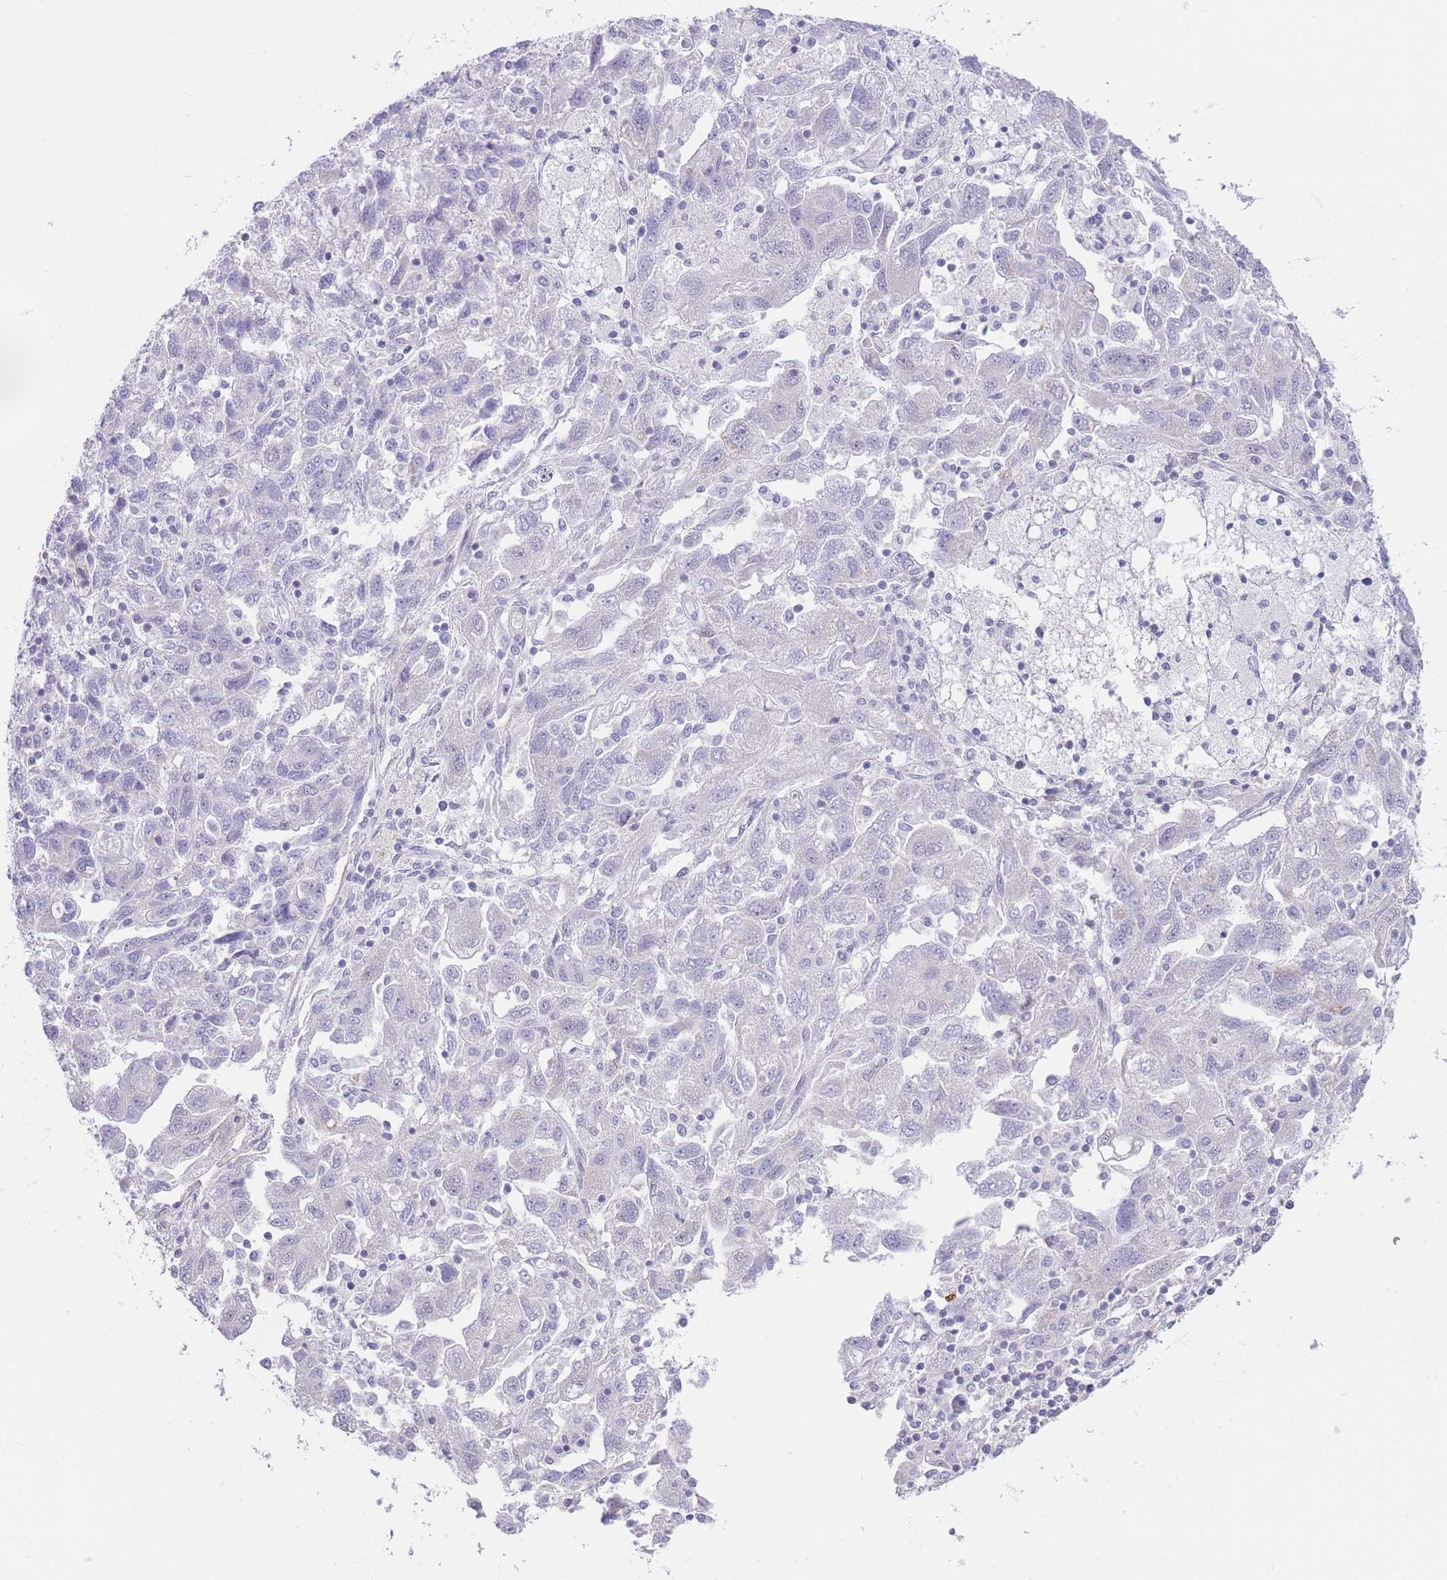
{"staining": {"intensity": "negative", "quantity": "none", "location": "none"}, "tissue": "ovarian cancer", "cell_type": "Tumor cells", "image_type": "cancer", "snomed": [{"axis": "morphology", "description": "Carcinoma, NOS"}, {"axis": "morphology", "description": "Cystadenocarcinoma, serous, NOS"}, {"axis": "topography", "description": "Ovary"}], "caption": "The immunohistochemistry photomicrograph has no significant positivity in tumor cells of serous cystadenocarcinoma (ovarian) tissue.", "gene": "ASAP3", "patient": {"sex": "female", "age": 69}}